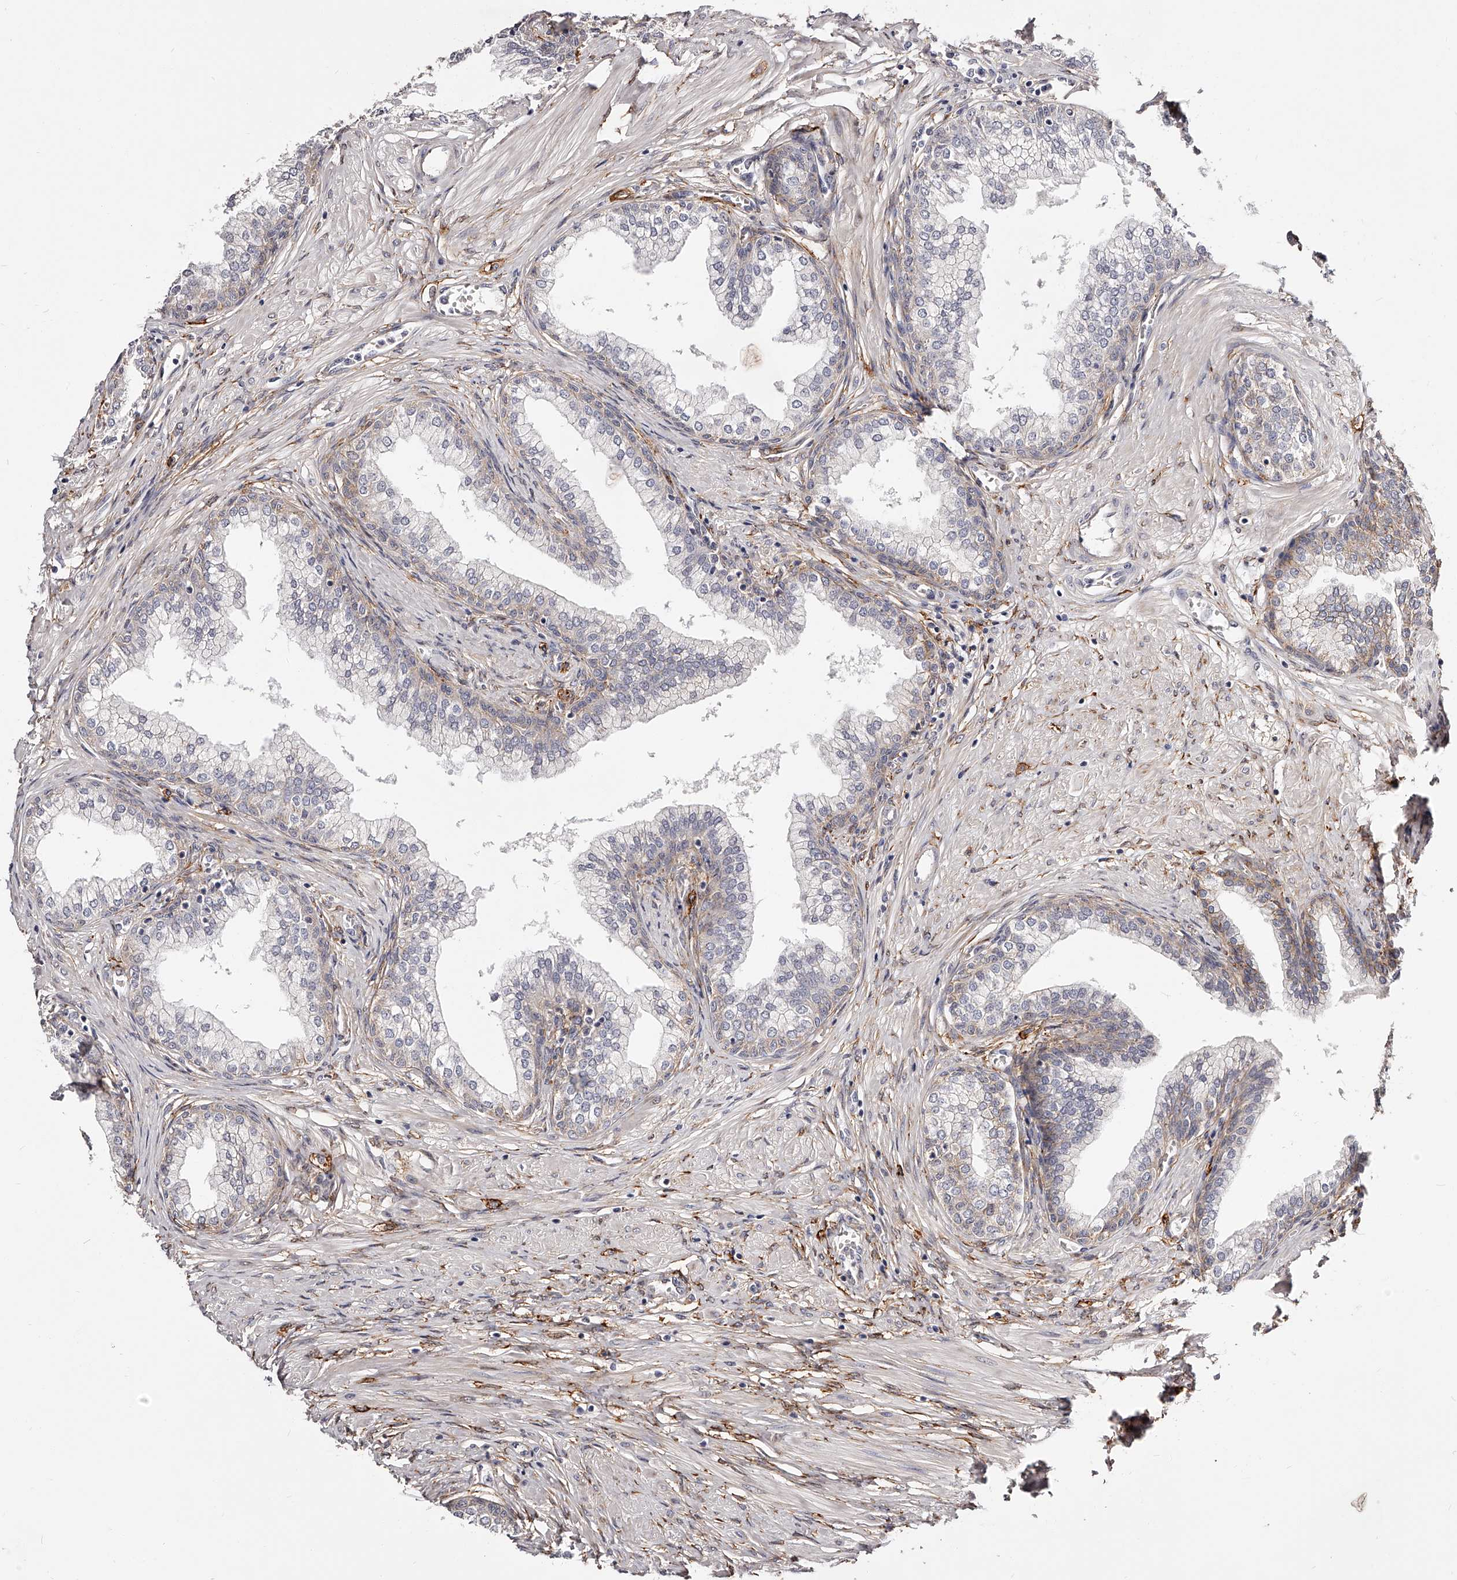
{"staining": {"intensity": "moderate", "quantity": "<25%", "location": "cytoplasmic/membranous"}, "tissue": "prostate", "cell_type": "Glandular cells", "image_type": "normal", "snomed": [{"axis": "morphology", "description": "Normal tissue, NOS"}, {"axis": "morphology", "description": "Urothelial carcinoma, Low grade"}, {"axis": "topography", "description": "Urinary bladder"}, {"axis": "topography", "description": "Prostate"}], "caption": "Moderate cytoplasmic/membranous protein expression is seen in about <25% of glandular cells in prostate. The protein of interest is stained brown, and the nuclei are stained in blue (DAB IHC with brightfield microscopy, high magnification).", "gene": "CD82", "patient": {"sex": "male", "age": 60}}